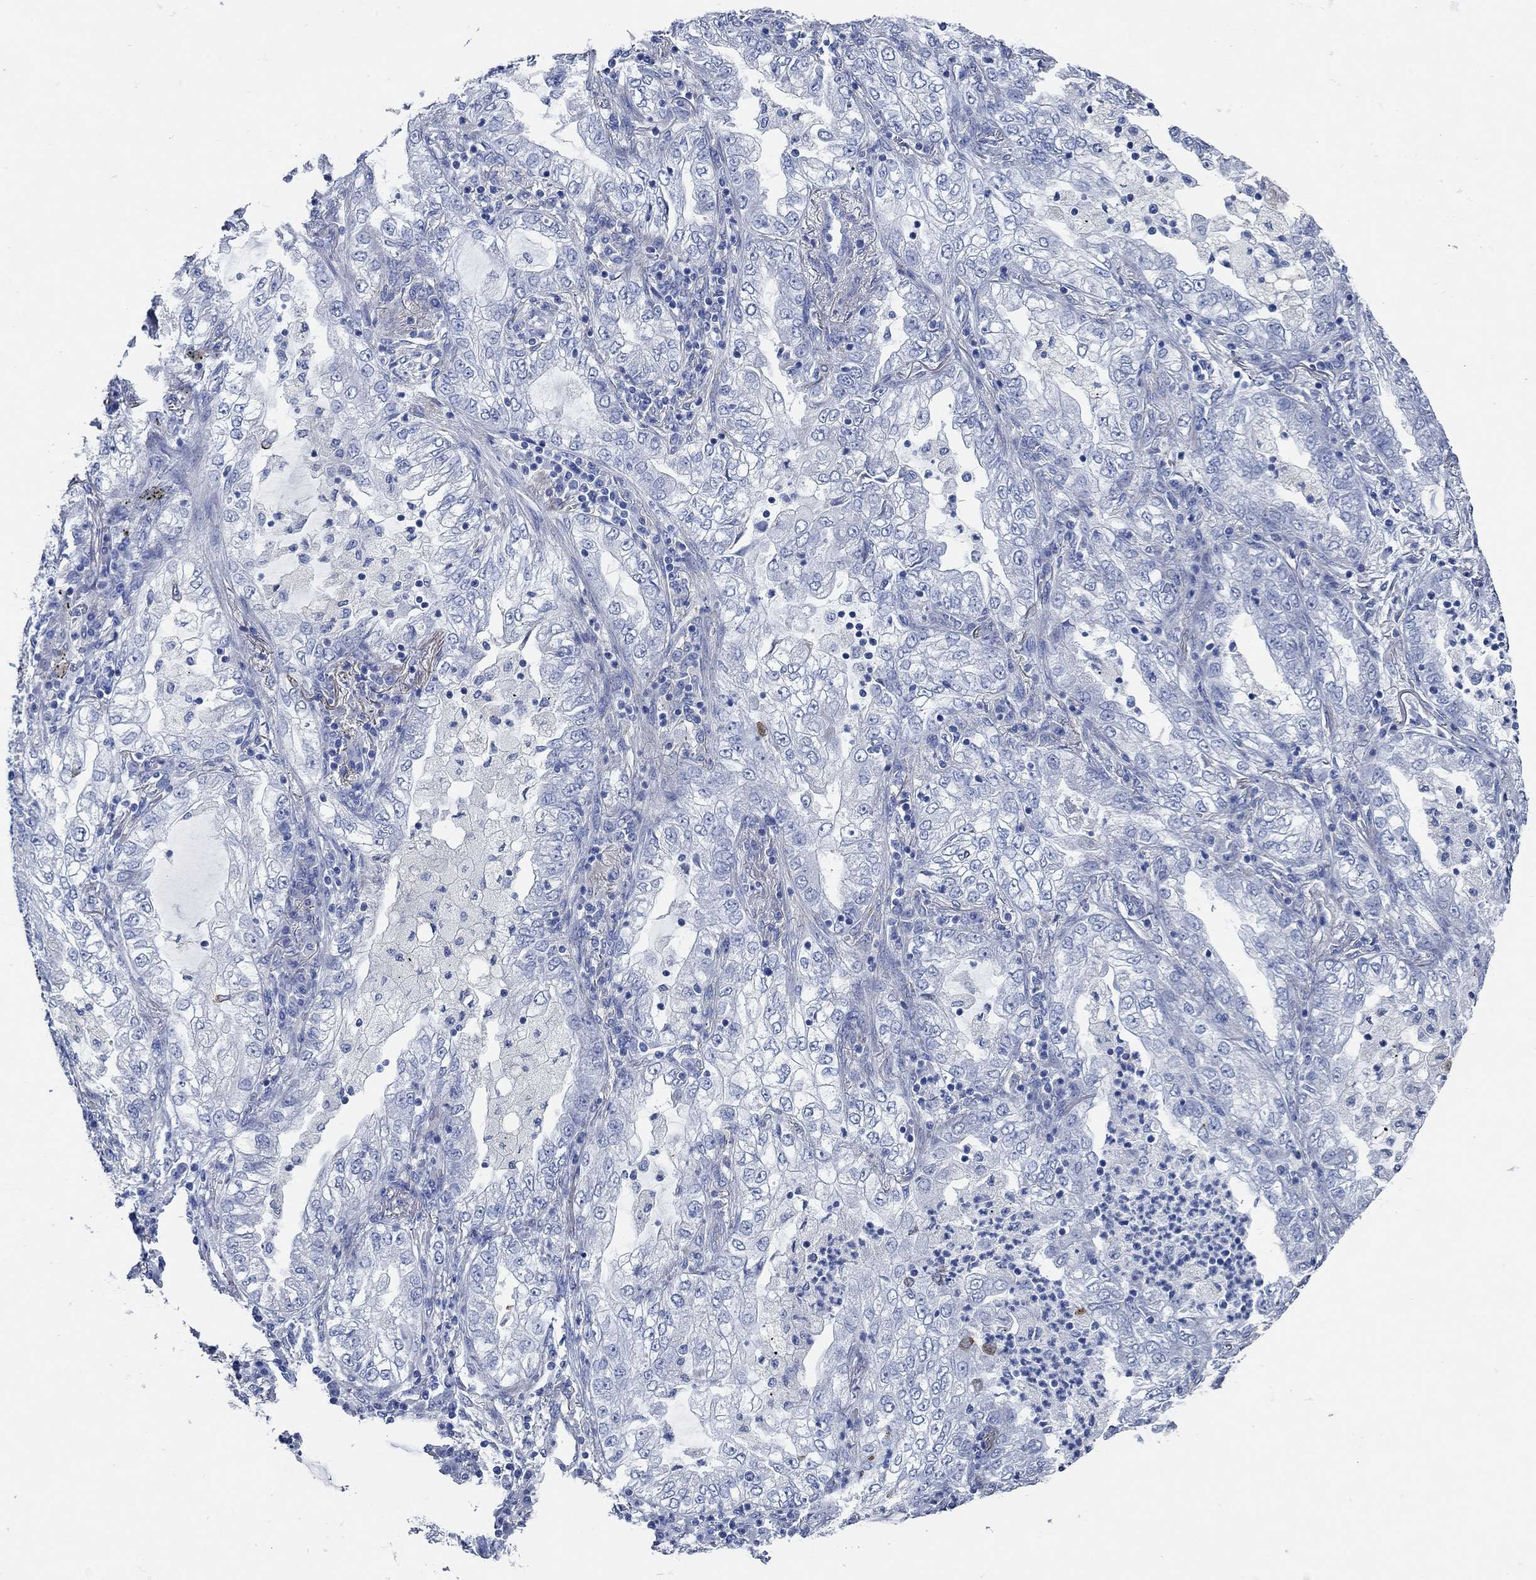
{"staining": {"intensity": "negative", "quantity": "none", "location": "none"}, "tissue": "lung cancer", "cell_type": "Tumor cells", "image_type": "cancer", "snomed": [{"axis": "morphology", "description": "Adenocarcinoma, NOS"}, {"axis": "topography", "description": "Lung"}], "caption": "This is an immunohistochemistry image of lung cancer (adenocarcinoma). There is no positivity in tumor cells.", "gene": "HECW2", "patient": {"sex": "female", "age": 73}}